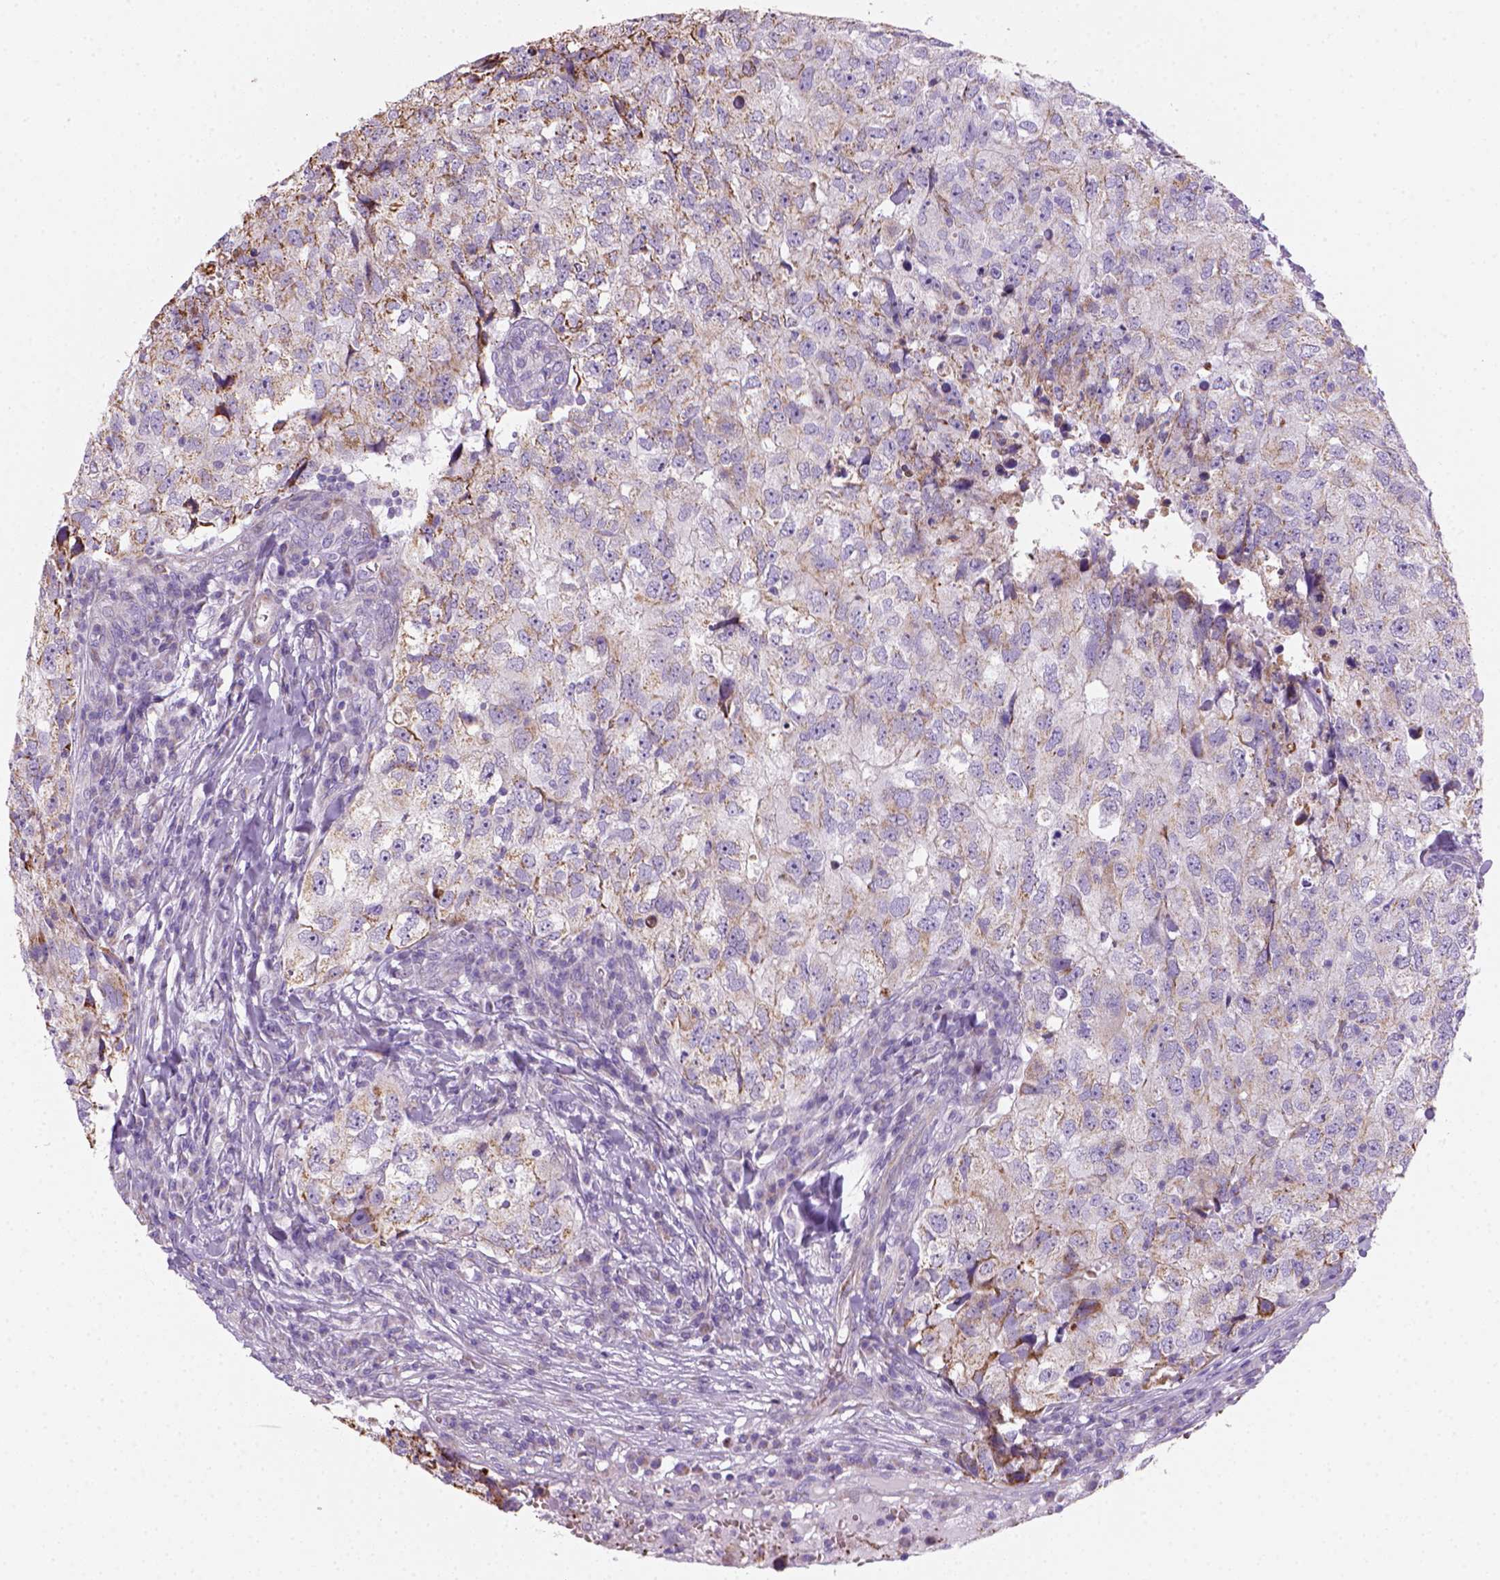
{"staining": {"intensity": "weak", "quantity": "25%-75%", "location": "cytoplasmic/membranous"}, "tissue": "breast cancer", "cell_type": "Tumor cells", "image_type": "cancer", "snomed": [{"axis": "morphology", "description": "Duct carcinoma"}, {"axis": "topography", "description": "Breast"}], "caption": "DAB (3,3'-diaminobenzidine) immunohistochemical staining of breast cancer shows weak cytoplasmic/membranous protein expression in approximately 25%-75% of tumor cells. The staining was performed using DAB, with brown indicating positive protein expression. Nuclei are stained blue with hematoxylin.", "gene": "CES2", "patient": {"sex": "female", "age": 30}}